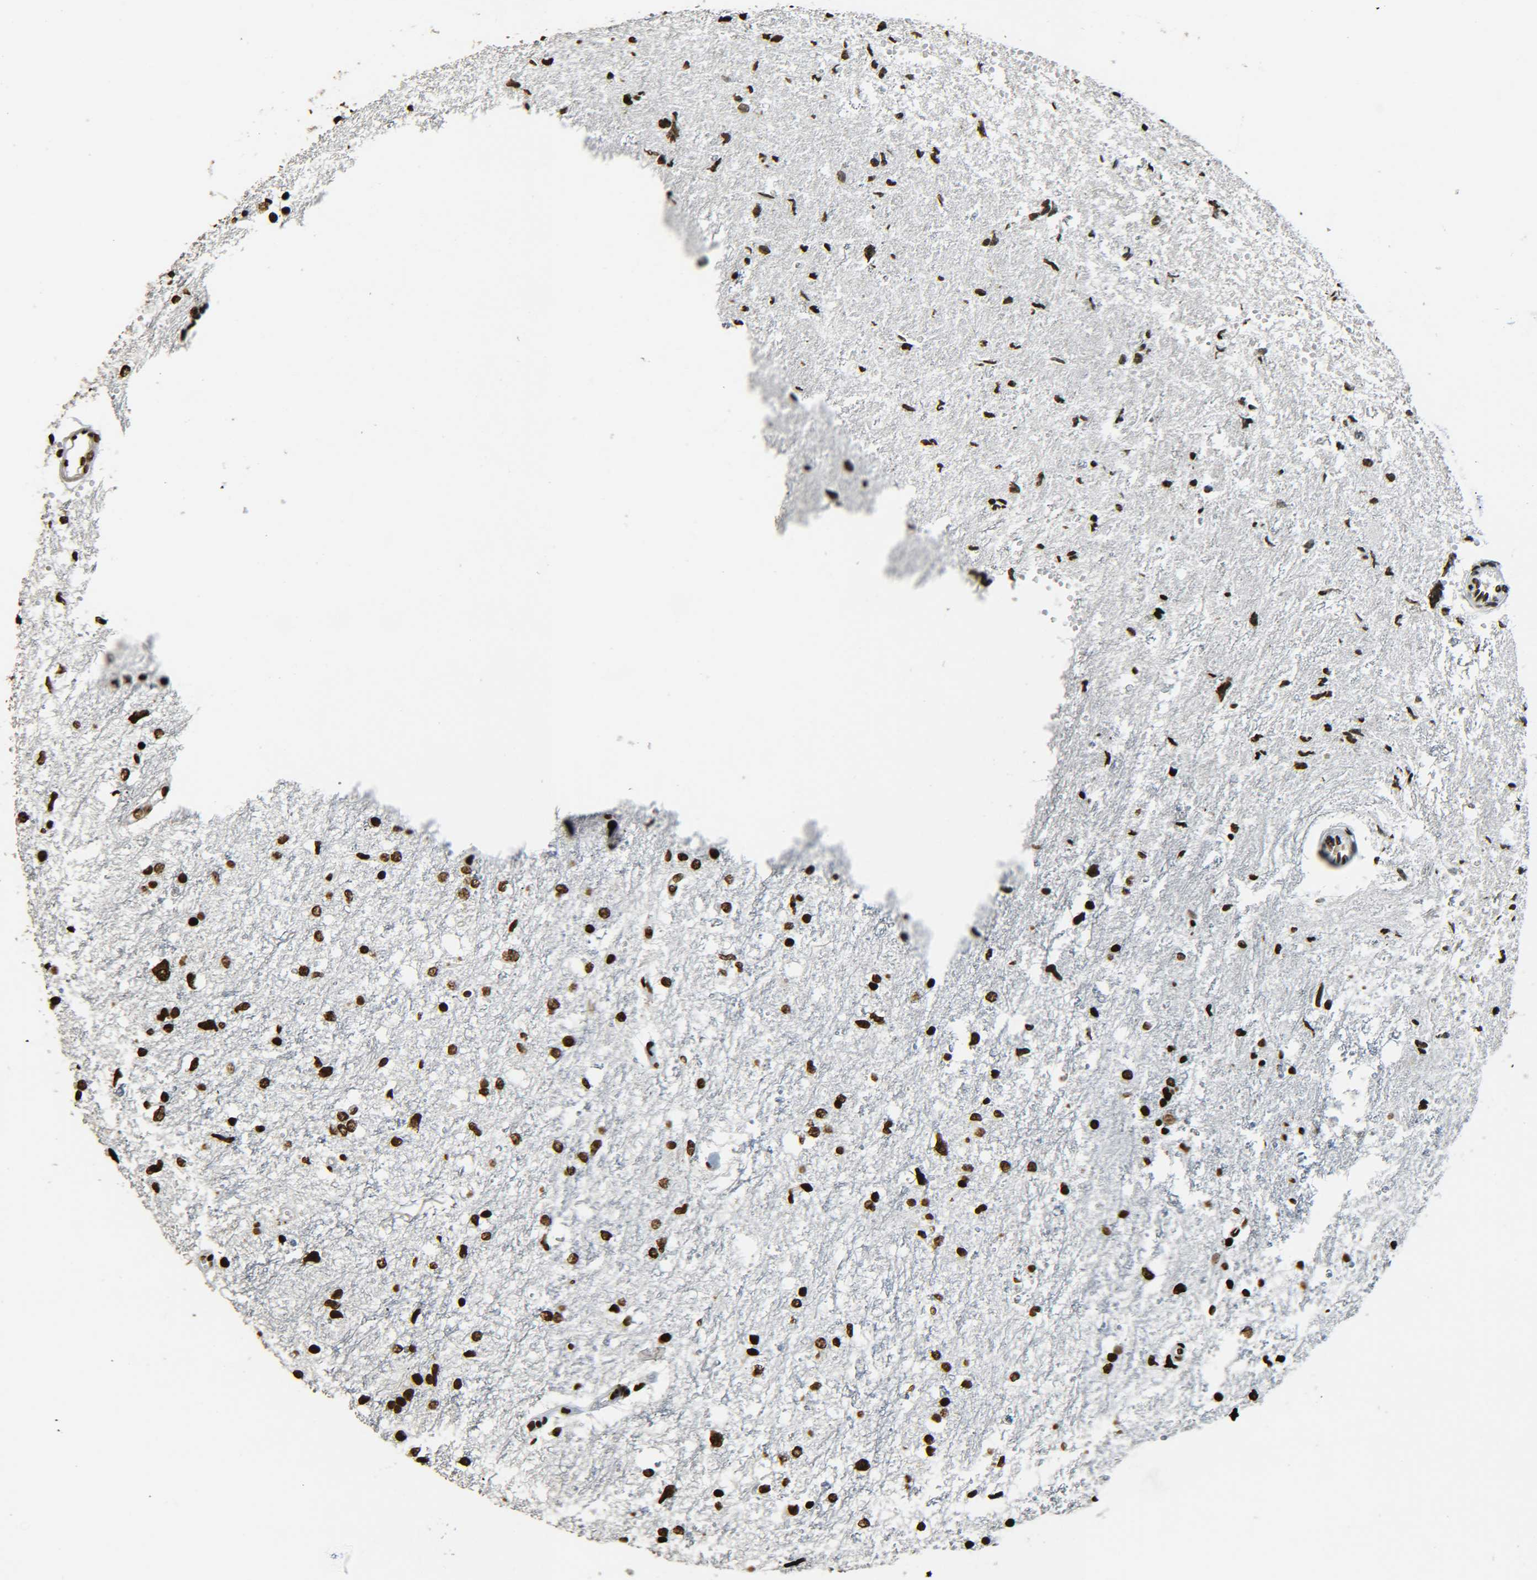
{"staining": {"intensity": "strong", "quantity": ">75%", "location": "nuclear"}, "tissue": "glioma", "cell_type": "Tumor cells", "image_type": "cancer", "snomed": [{"axis": "morphology", "description": "Glioma, malignant, High grade"}, {"axis": "topography", "description": "Brain"}], "caption": "There is high levels of strong nuclear expression in tumor cells of glioma, as demonstrated by immunohistochemical staining (brown color).", "gene": "H4C16", "patient": {"sex": "female", "age": 59}}